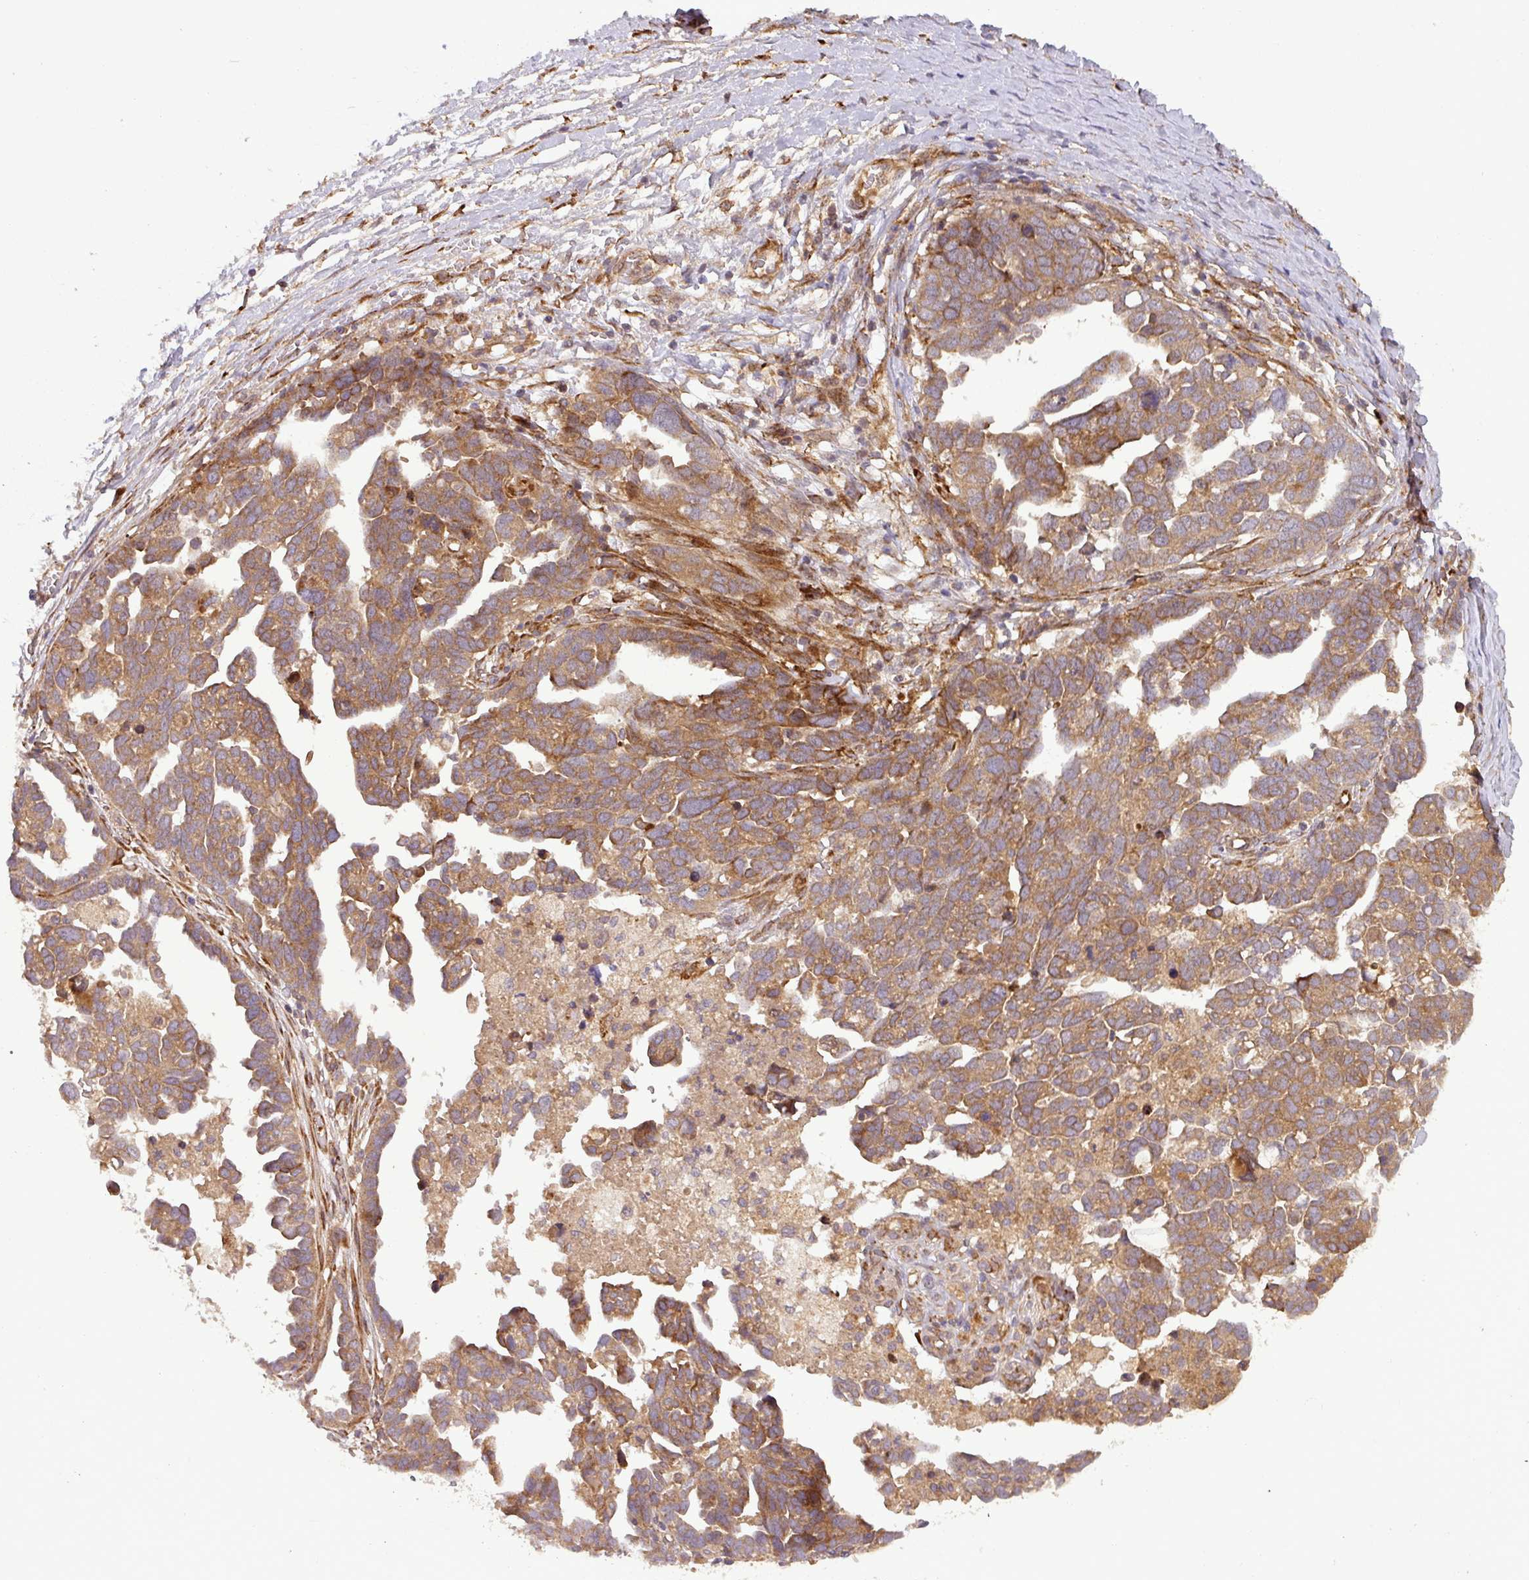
{"staining": {"intensity": "moderate", "quantity": ">75%", "location": "cytoplasmic/membranous"}, "tissue": "ovarian cancer", "cell_type": "Tumor cells", "image_type": "cancer", "snomed": [{"axis": "morphology", "description": "Cystadenocarcinoma, serous, NOS"}, {"axis": "topography", "description": "Ovary"}], "caption": "A micrograph showing moderate cytoplasmic/membranous positivity in about >75% of tumor cells in ovarian cancer, as visualized by brown immunohistochemical staining.", "gene": "ART1", "patient": {"sex": "female", "age": 54}}